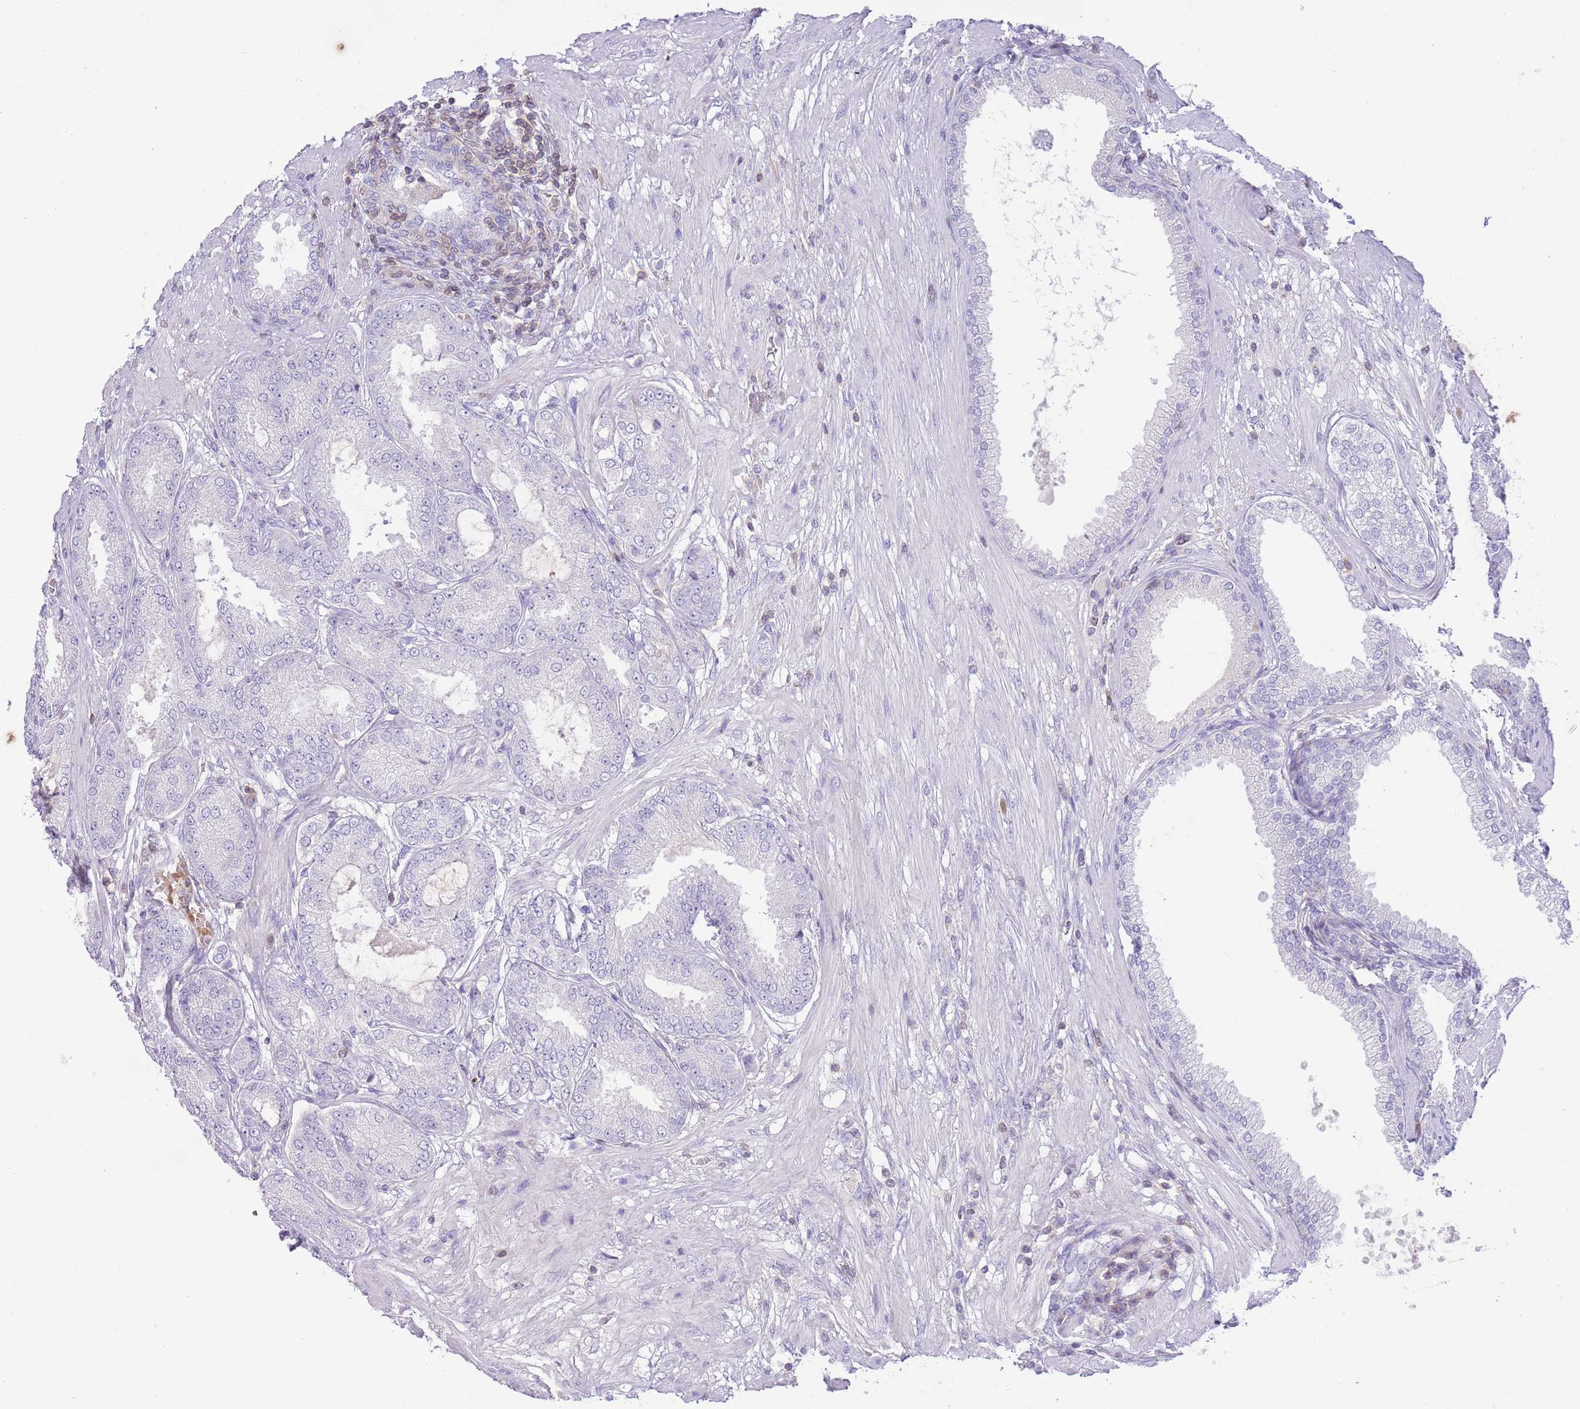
{"staining": {"intensity": "negative", "quantity": "none", "location": "none"}, "tissue": "prostate cancer", "cell_type": "Tumor cells", "image_type": "cancer", "snomed": [{"axis": "morphology", "description": "Adenocarcinoma, High grade"}, {"axis": "topography", "description": "Prostate"}], "caption": "High magnification brightfield microscopy of prostate high-grade adenocarcinoma stained with DAB (3,3'-diaminobenzidine) (brown) and counterstained with hematoxylin (blue): tumor cells show no significant expression.", "gene": "OR4Q3", "patient": {"sex": "male", "age": 71}}